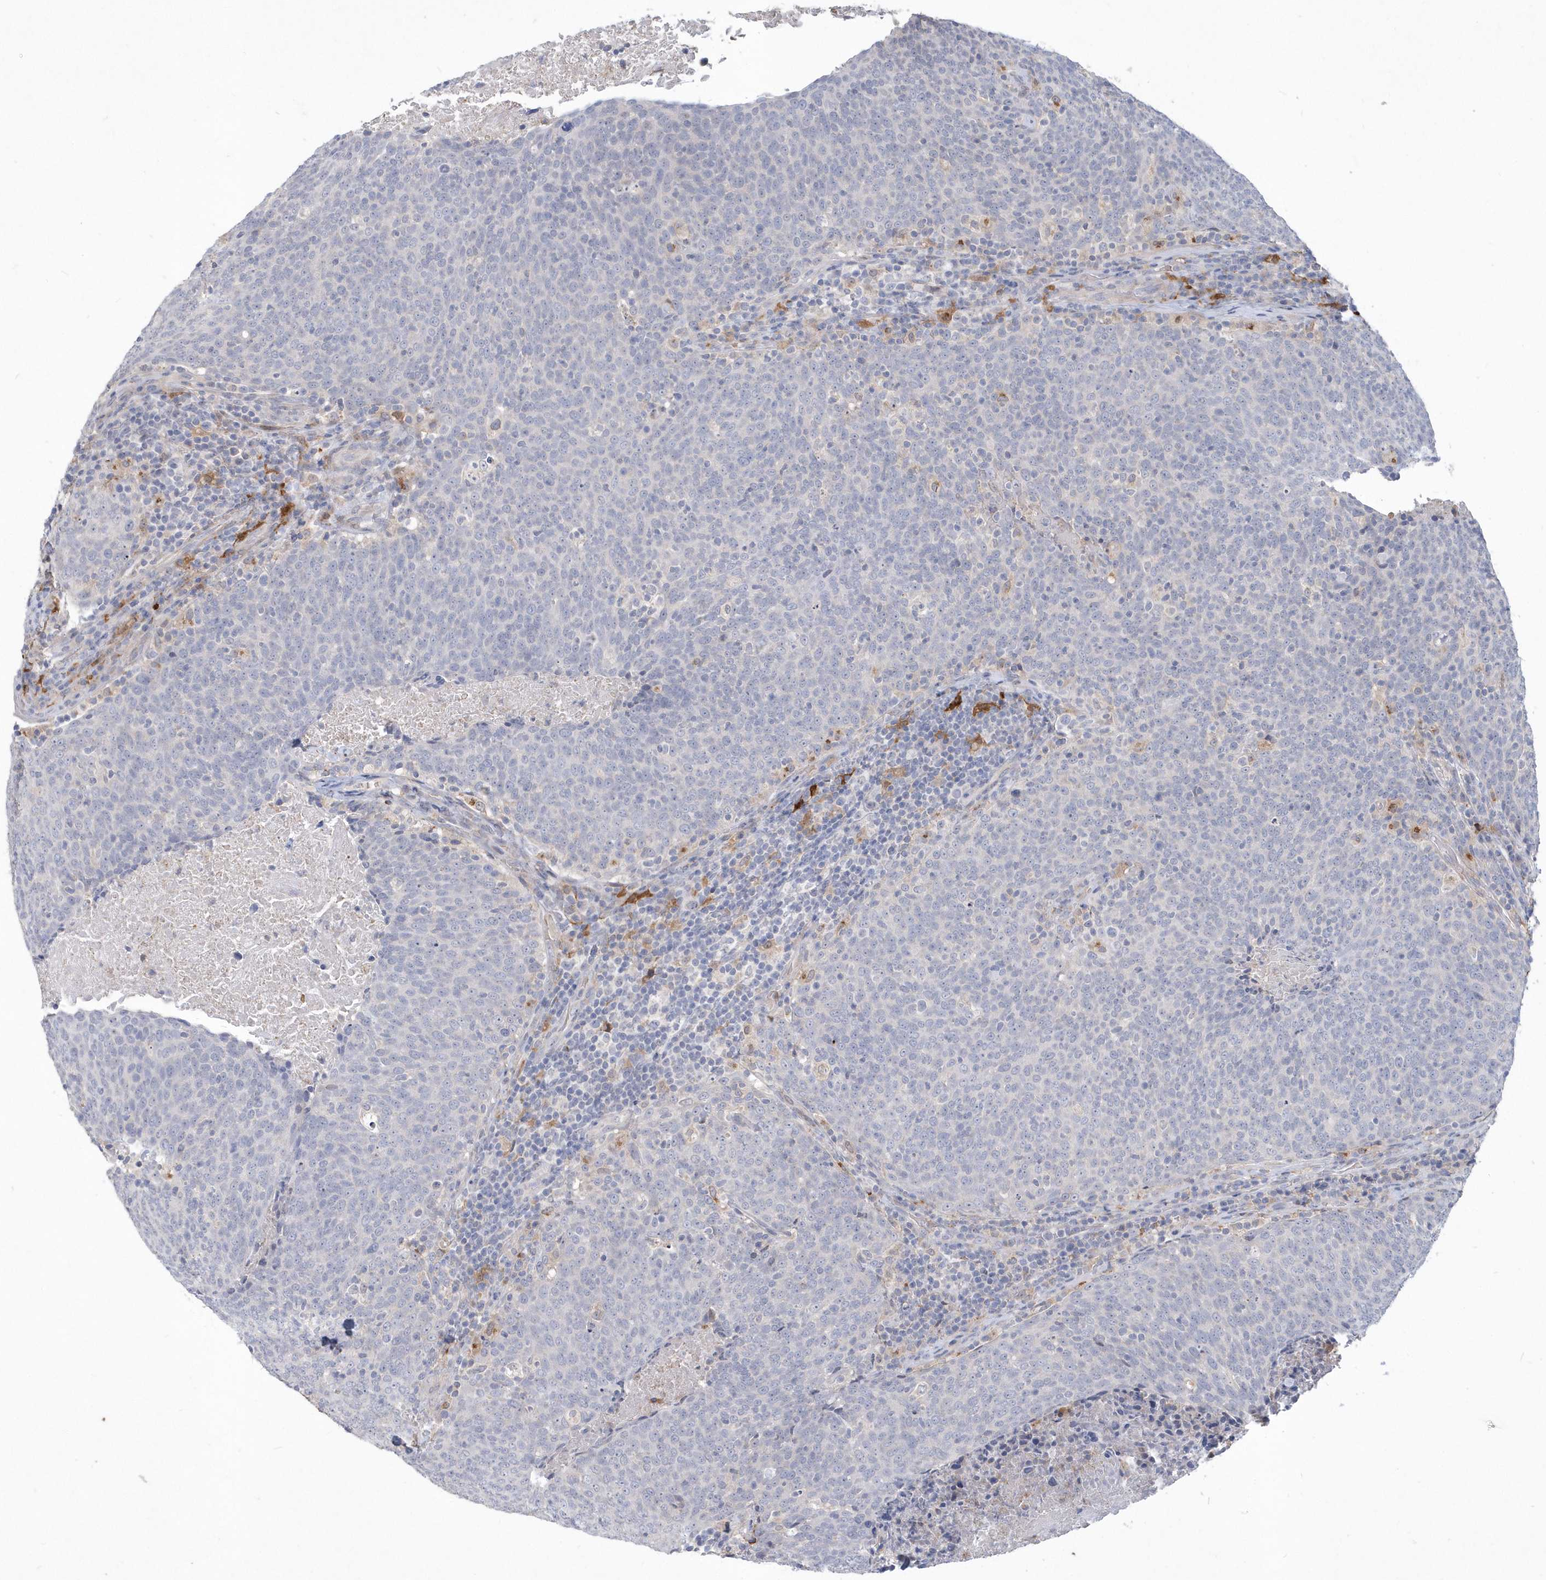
{"staining": {"intensity": "negative", "quantity": "none", "location": "none"}, "tissue": "head and neck cancer", "cell_type": "Tumor cells", "image_type": "cancer", "snomed": [{"axis": "morphology", "description": "Squamous cell carcinoma, NOS"}, {"axis": "morphology", "description": "Squamous cell carcinoma, metastatic, NOS"}, {"axis": "topography", "description": "Lymph node"}, {"axis": "topography", "description": "Head-Neck"}], "caption": "This image is of squamous cell carcinoma (head and neck) stained with immunohistochemistry (IHC) to label a protein in brown with the nuclei are counter-stained blue. There is no positivity in tumor cells.", "gene": "TSPEAR", "patient": {"sex": "male", "age": 62}}